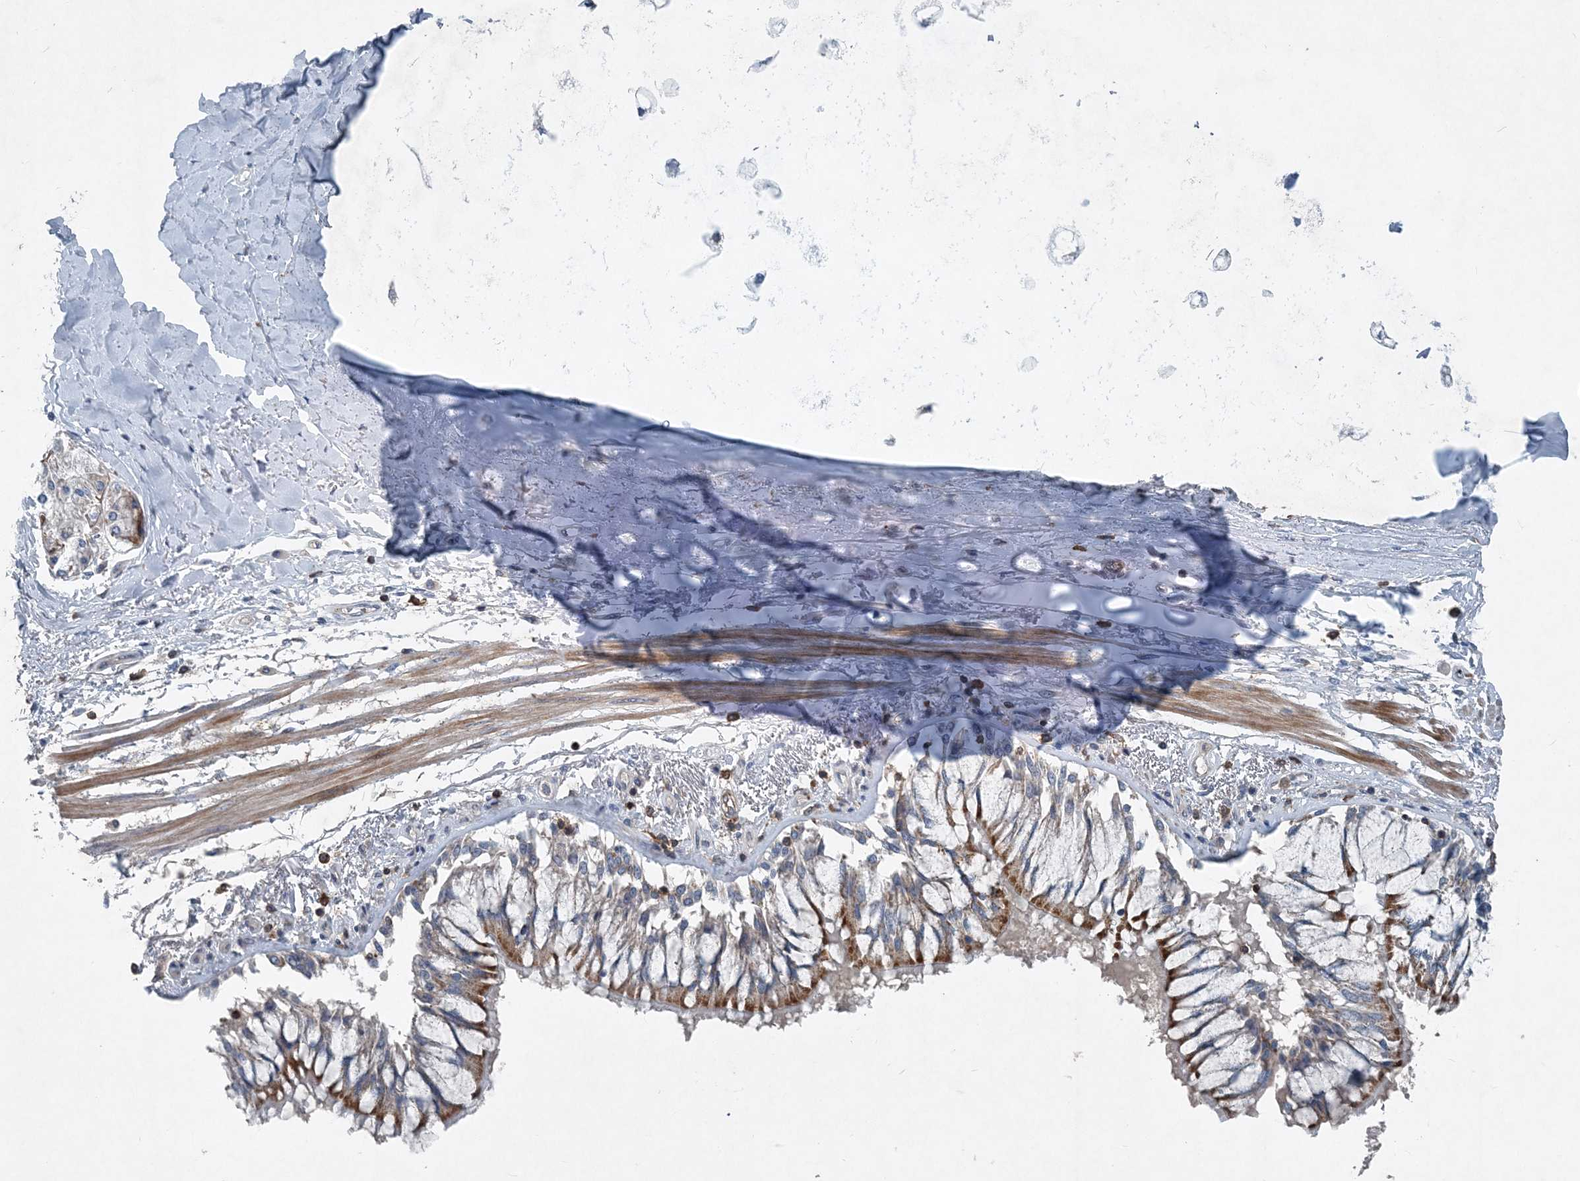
{"staining": {"intensity": "moderate", "quantity": "<25%", "location": "cytoplasmic/membranous"}, "tissue": "adipose tissue", "cell_type": "Adipocytes", "image_type": "normal", "snomed": [{"axis": "morphology", "description": "Normal tissue, NOS"}, {"axis": "topography", "description": "Cartilage tissue"}, {"axis": "topography", "description": "Bronchus"}, {"axis": "topography", "description": "Lung"}, {"axis": "topography", "description": "Peripheral nerve tissue"}], "caption": "Adipose tissue stained with a brown dye reveals moderate cytoplasmic/membranous positive staining in approximately <25% of adipocytes.", "gene": "DGUOK", "patient": {"sex": "female", "age": 49}}